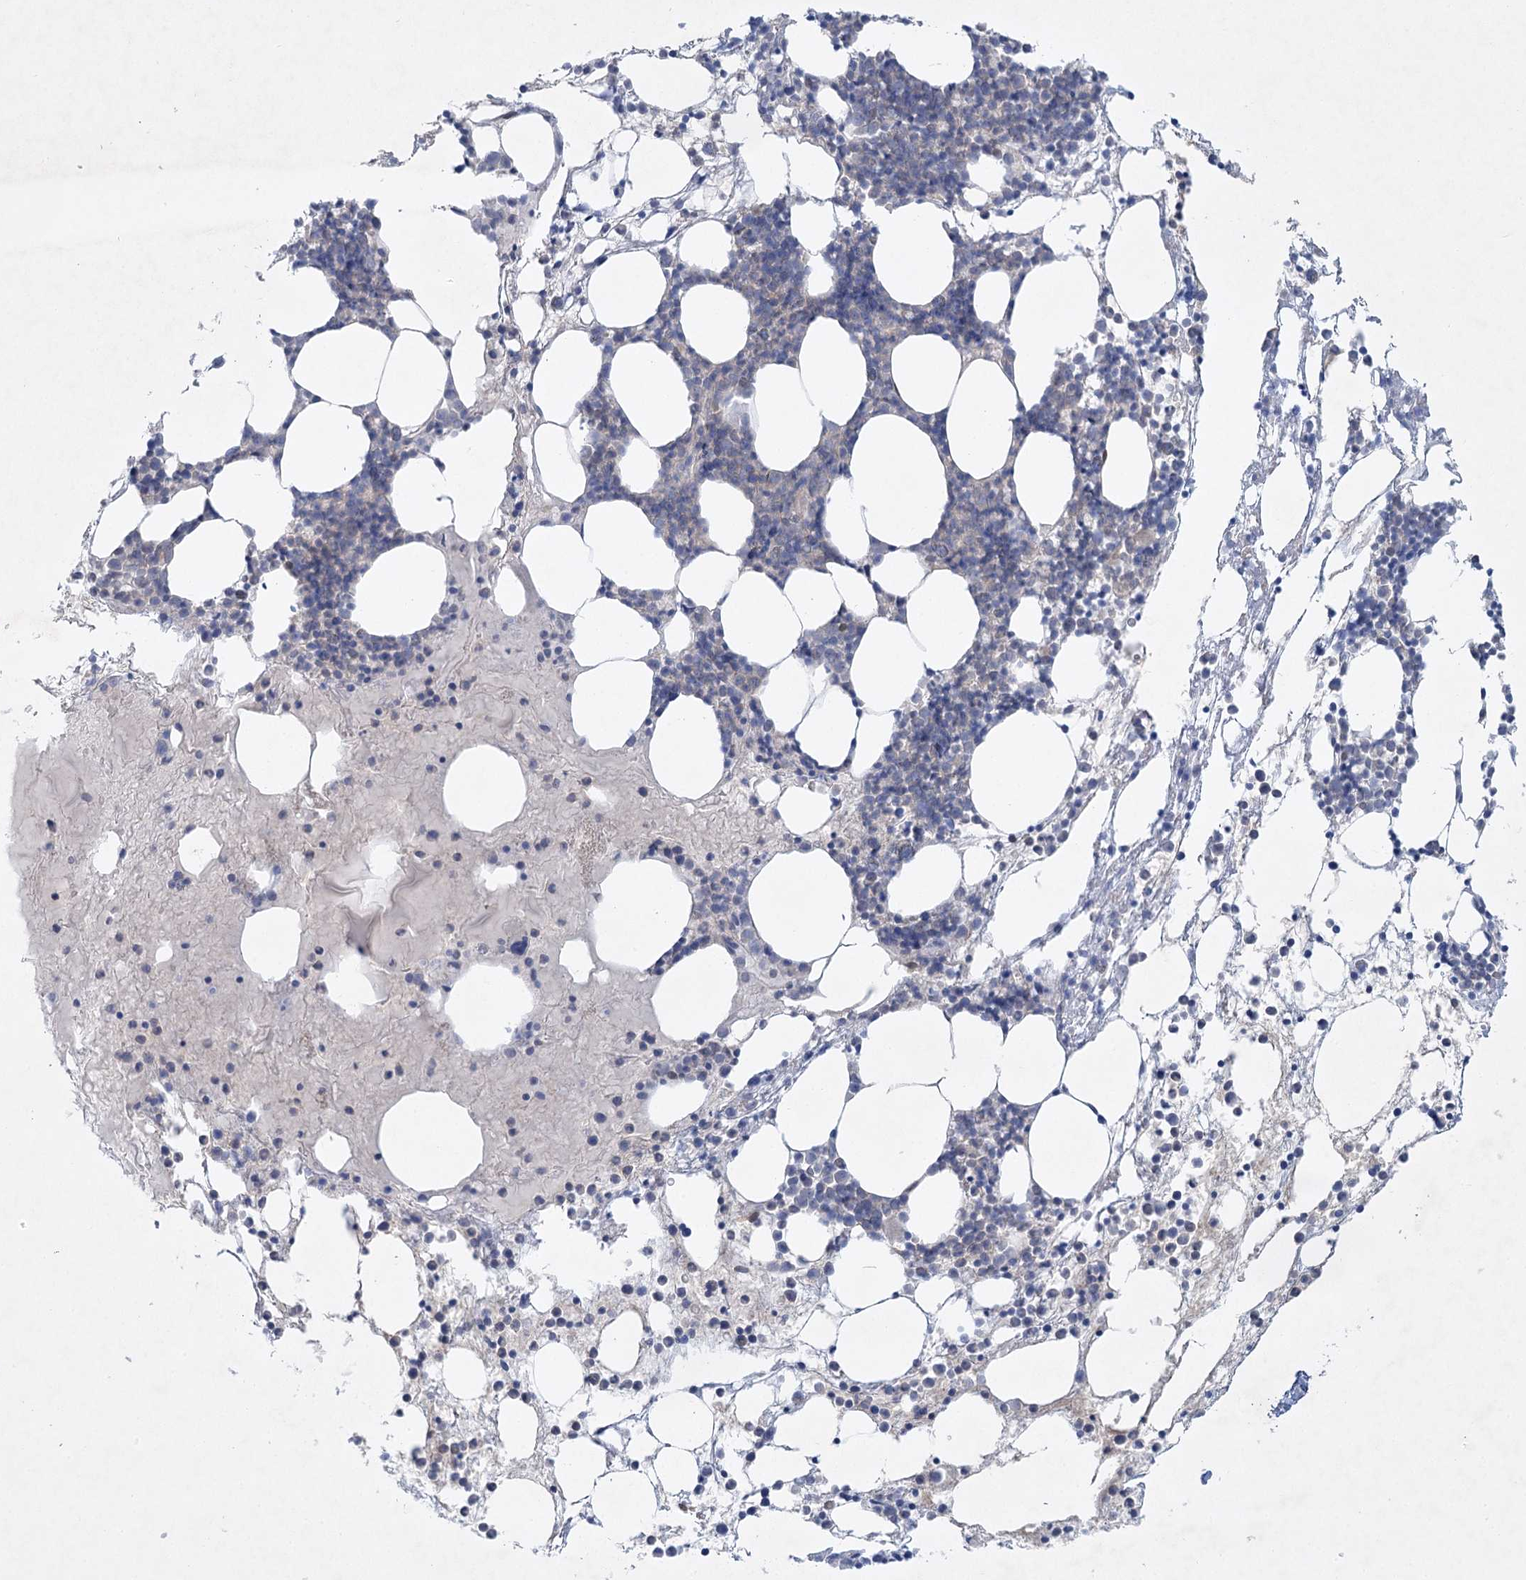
{"staining": {"intensity": "negative", "quantity": "none", "location": "none"}, "tissue": "bone marrow", "cell_type": "Hematopoietic cells", "image_type": "normal", "snomed": [{"axis": "morphology", "description": "Normal tissue, NOS"}, {"axis": "topography", "description": "Bone marrow"}], "caption": "Human bone marrow stained for a protein using immunohistochemistry (IHC) exhibits no positivity in hematopoietic cells.", "gene": "AAMDC", "patient": {"sex": "male", "age": 75}}